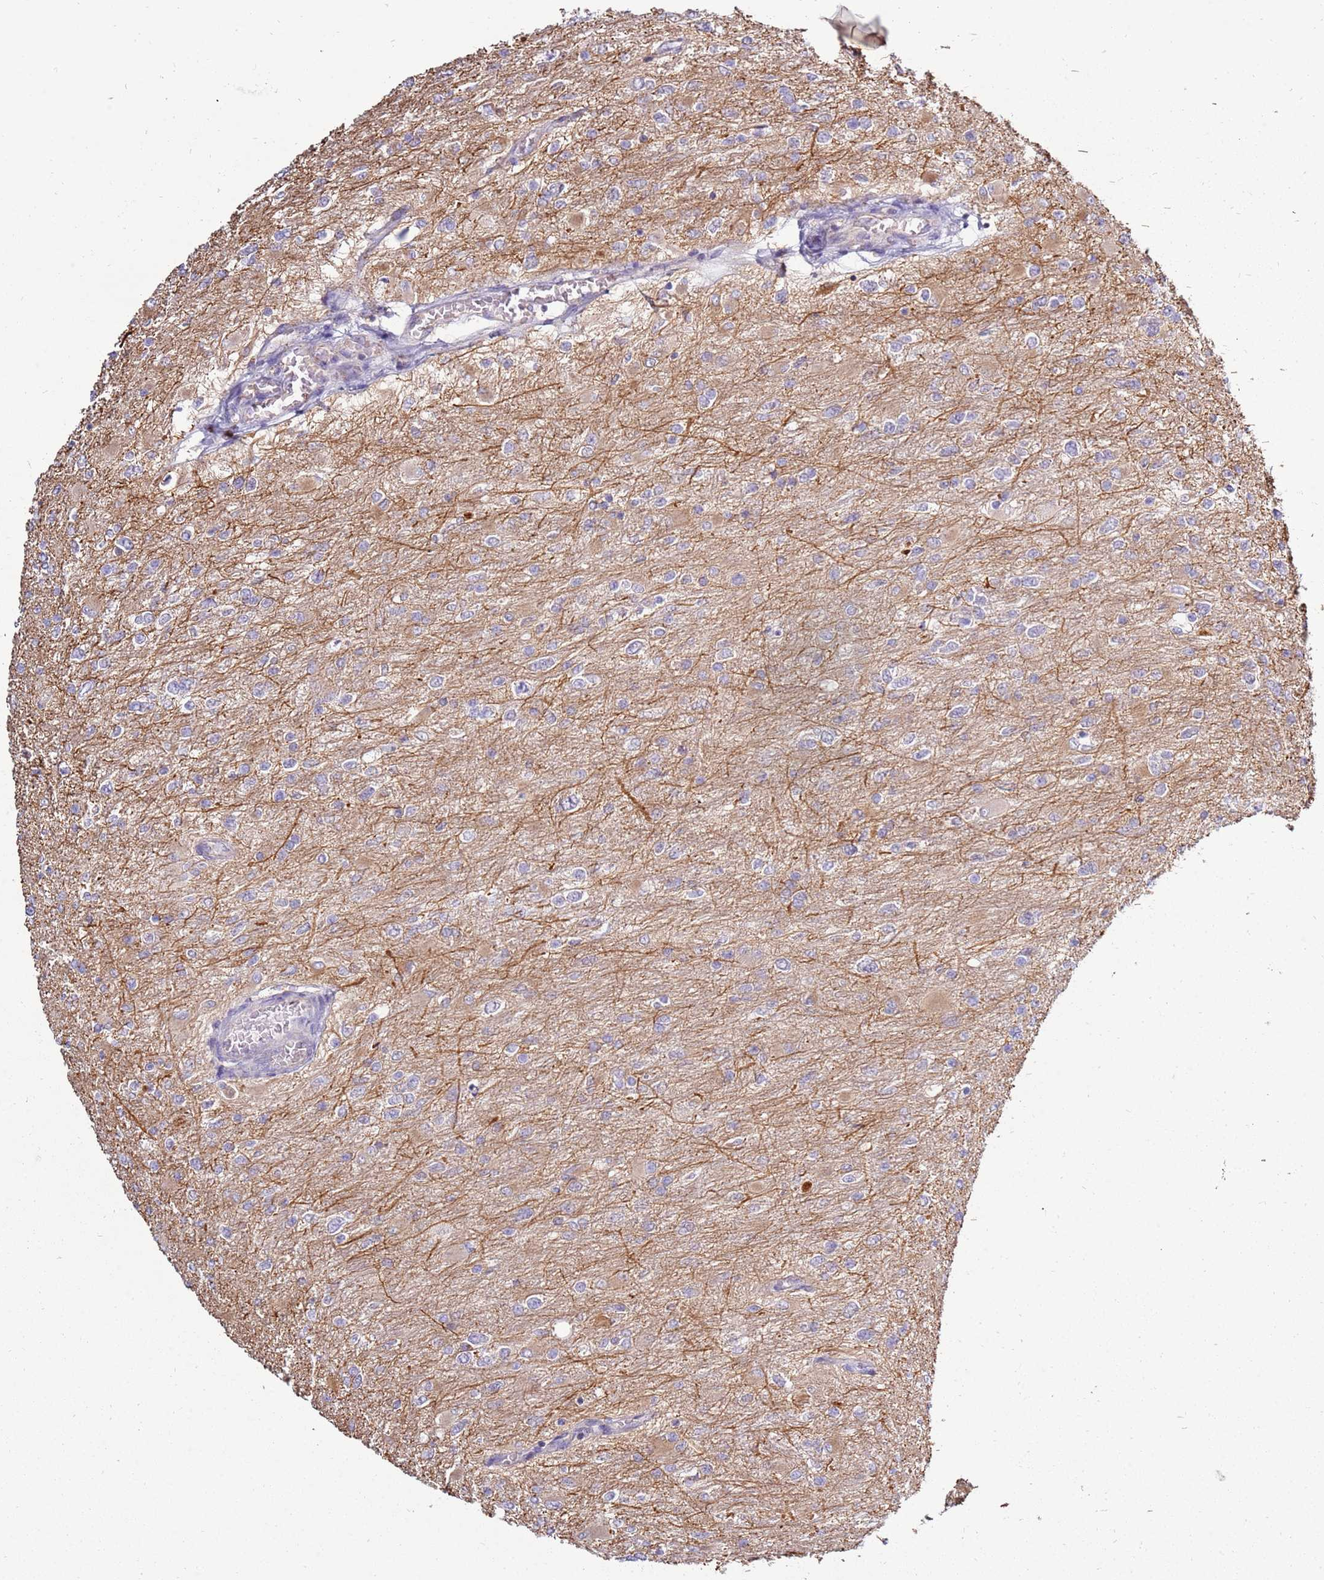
{"staining": {"intensity": "negative", "quantity": "none", "location": "none"}, "tissue": "glioma", "cell_type": "Tumor cells", "image_type": "cancer", "snomed": [{"axis": "morphology", "description": "Glioma, malignant, High grade"}, {"axis": "topography", "description": "Cerebral cortex"}], "caption": "The immunohistochemistry (IHC) image has no significant staining in tumor cells of glioma tissue.", "gene": "TRAPPC4", "patient": {"sex": "female", "age": 36}}